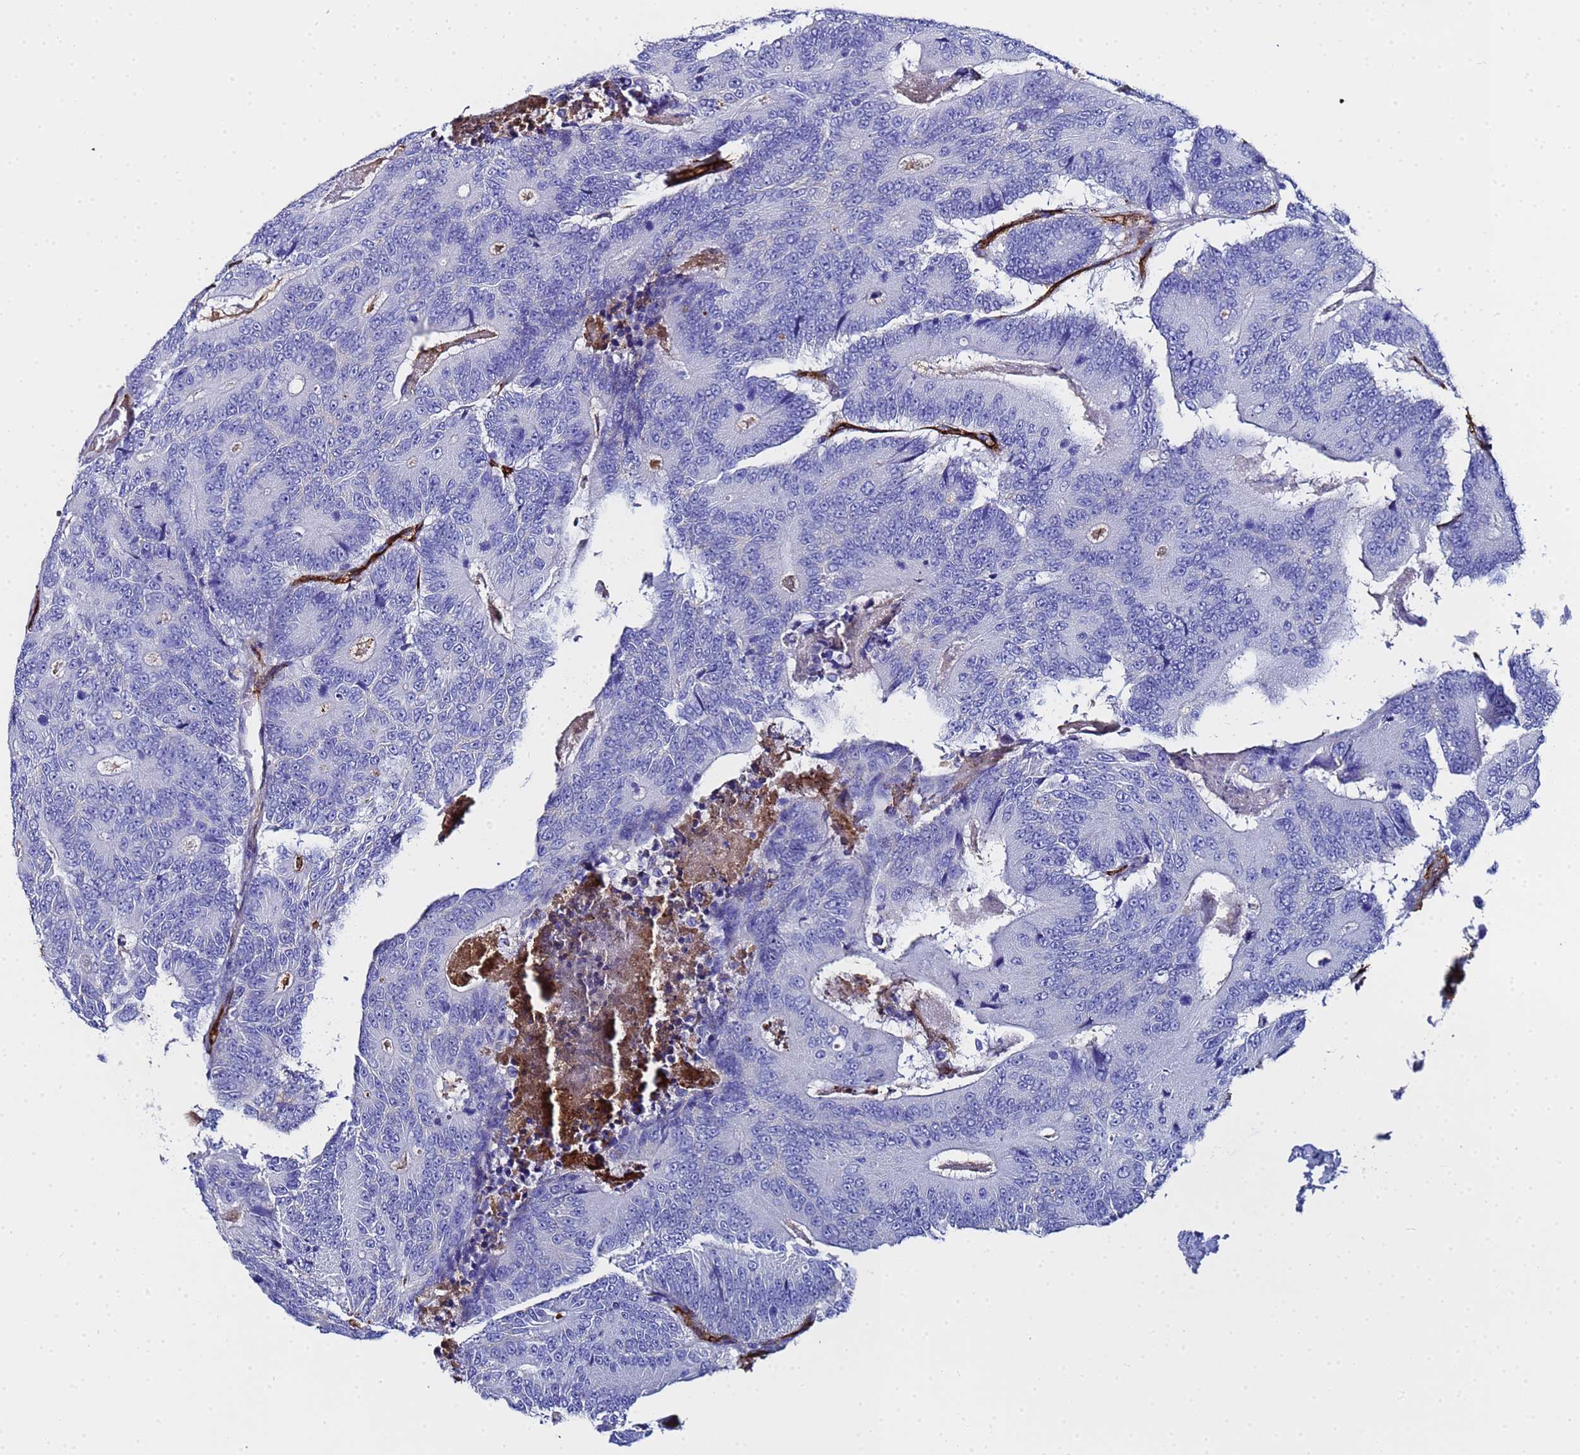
{"staining": {"intensity": "negative", "quantity": "none", "location": "none"}, "tissue": "colorectal cancer", "cell_type": "Tumor cells", "image_type": "cancer", "snomed": [{"axis": "morphology", "description": "Adenocarcinoma, NOS"}, {"axis": "topography", "description": "Colon"}], "caption": "Protein analysis of colorectal cancer (adenocarcinoma) reveals no significant staining in tumor cells.", "gene": "ADIPOQ", "patient": {"sex": "male", "age": 83}}